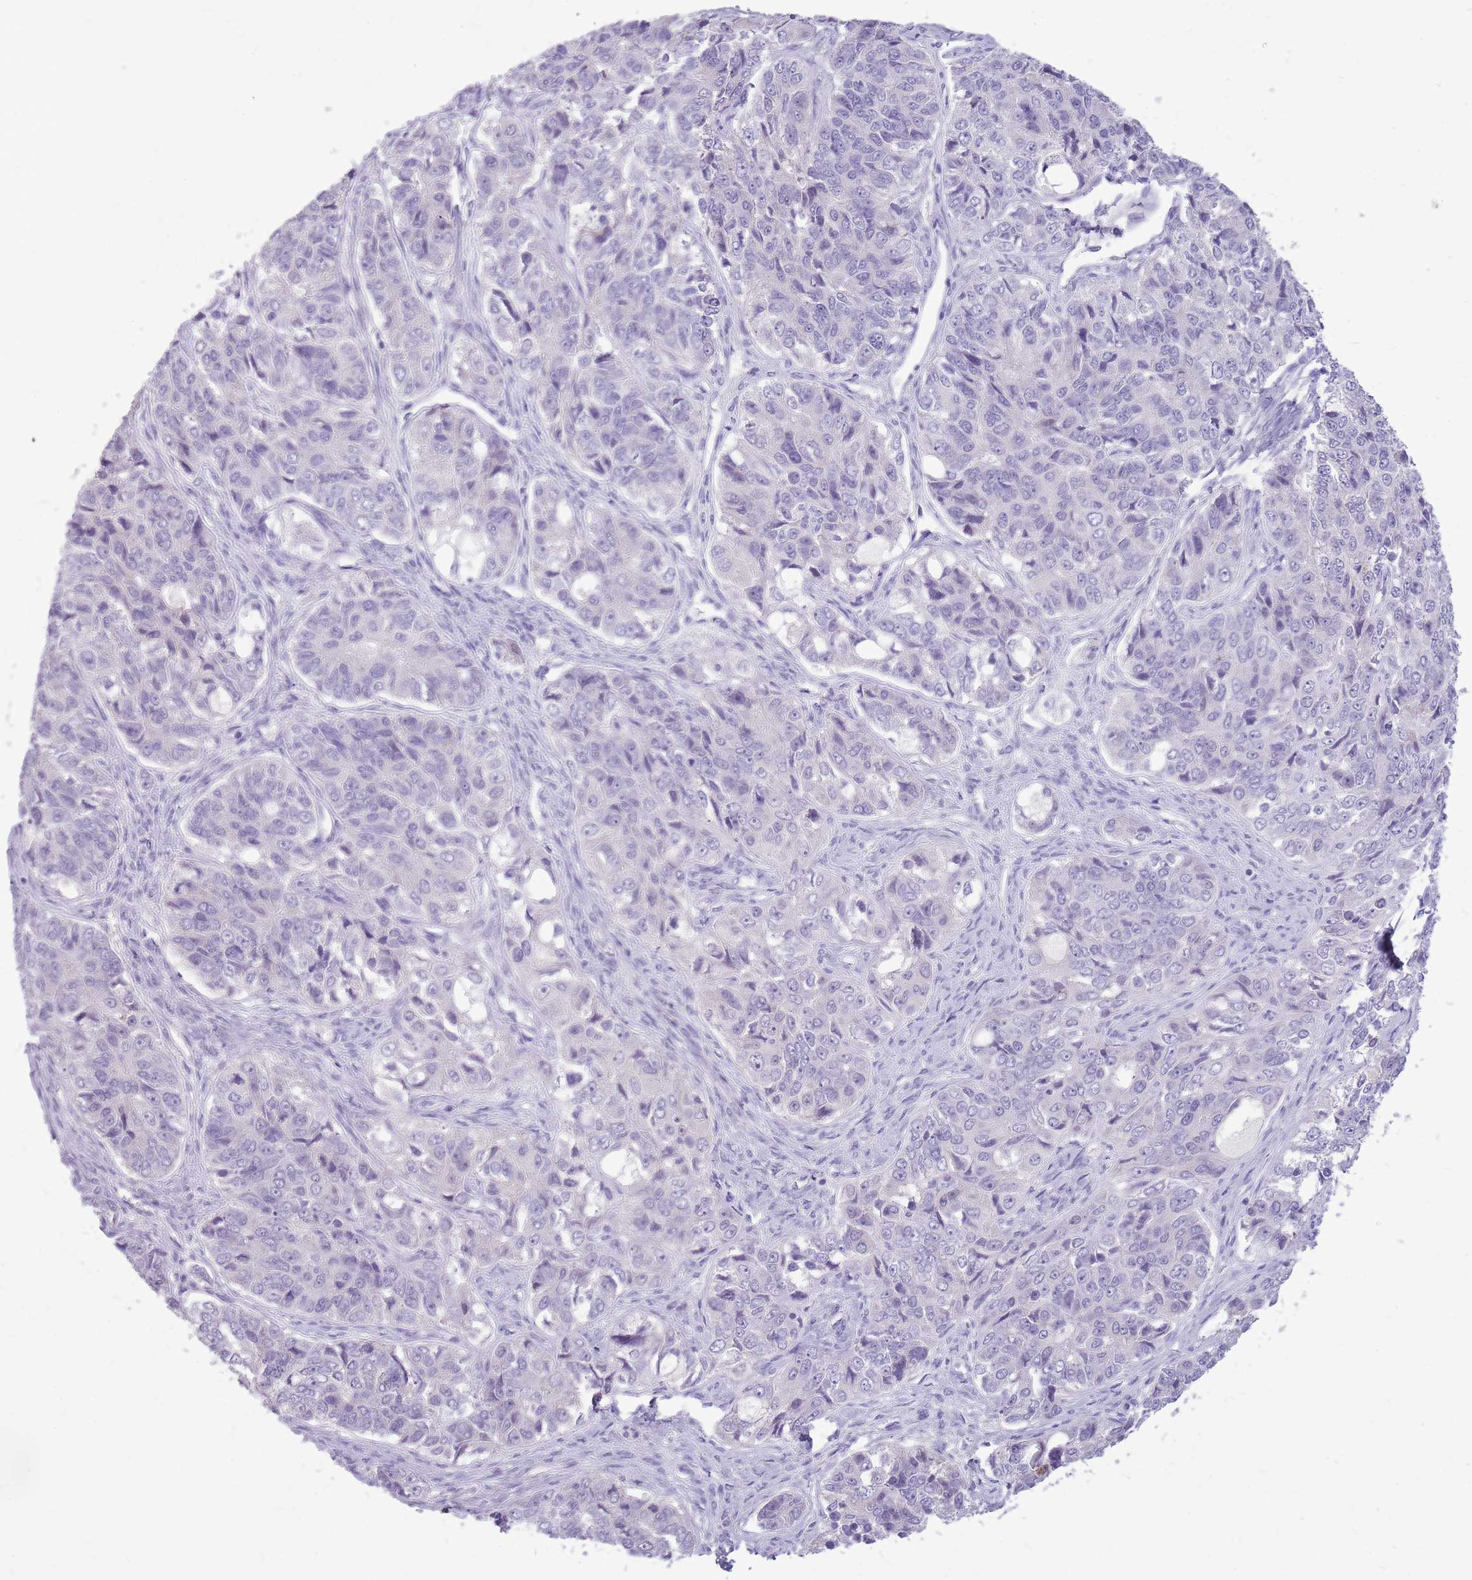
{"staining": {"intensity": "negative", "quantity": "none", "location": "none"}, "tissue": "ovarian cancer", "cell_type": "Tumor cells", "image_type": "cancer", "snomed": [{"axis": "morphology", "description": "Carcinoma, endometroid"}, {"axis": "topography", "description": "Ovary"}], "caption": "Immunohistochemical staining of human endometroid carcinoma (ovarian) demonstrates no significant staining in tumor cells.", "gene": "ZNF425", "patient": {"sex": "female", "age": 51}}